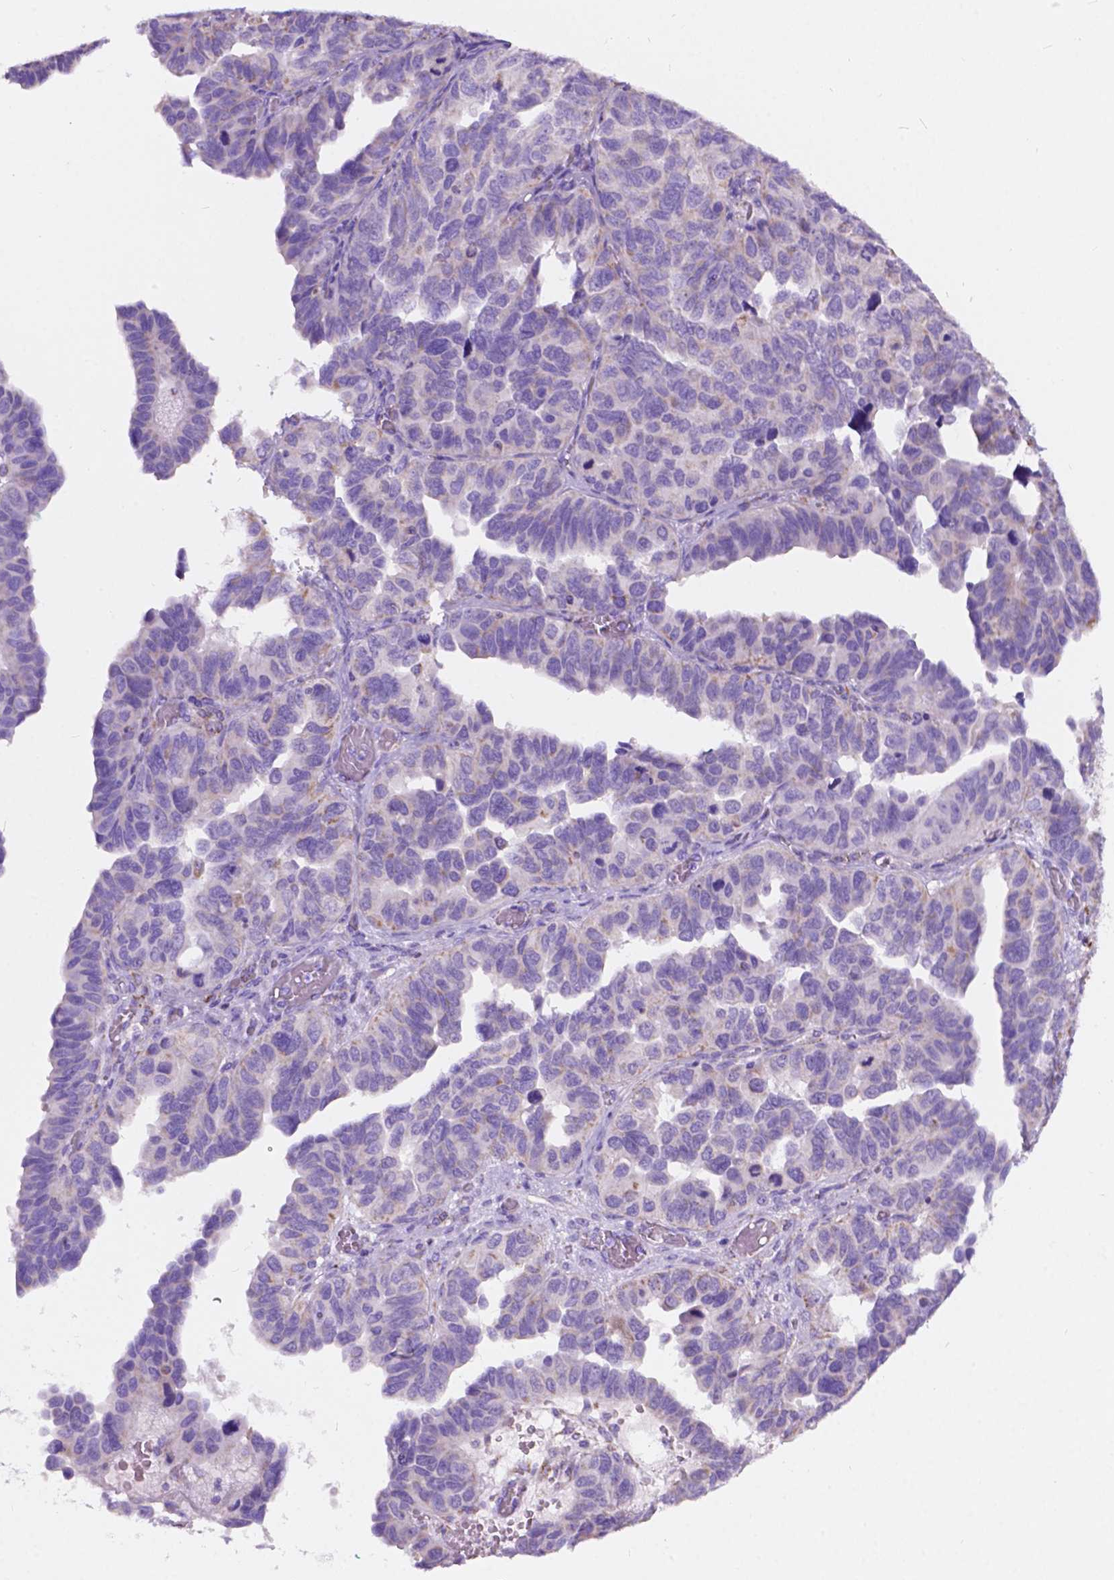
{"staining": {"intensity": "negative", "quantity": "none", "location": "none"}, "tissue": "ovarian cancer", "cell_type": "Tumor cells", "image_type": "cancer", "snomed": [{"axis": "morphology", "description": "Cystadenocarcinoma, serous, NOS"}, {"axis": "topography", "description": "Ovary"}], "caption": "Human serous cystadenocarcinoma (ovarian) stained for a protein using immunohistochemistry displays no staining in tumor cells.", "gene": "TRPV5", "patient": {"sex": "female", "age": 64}}